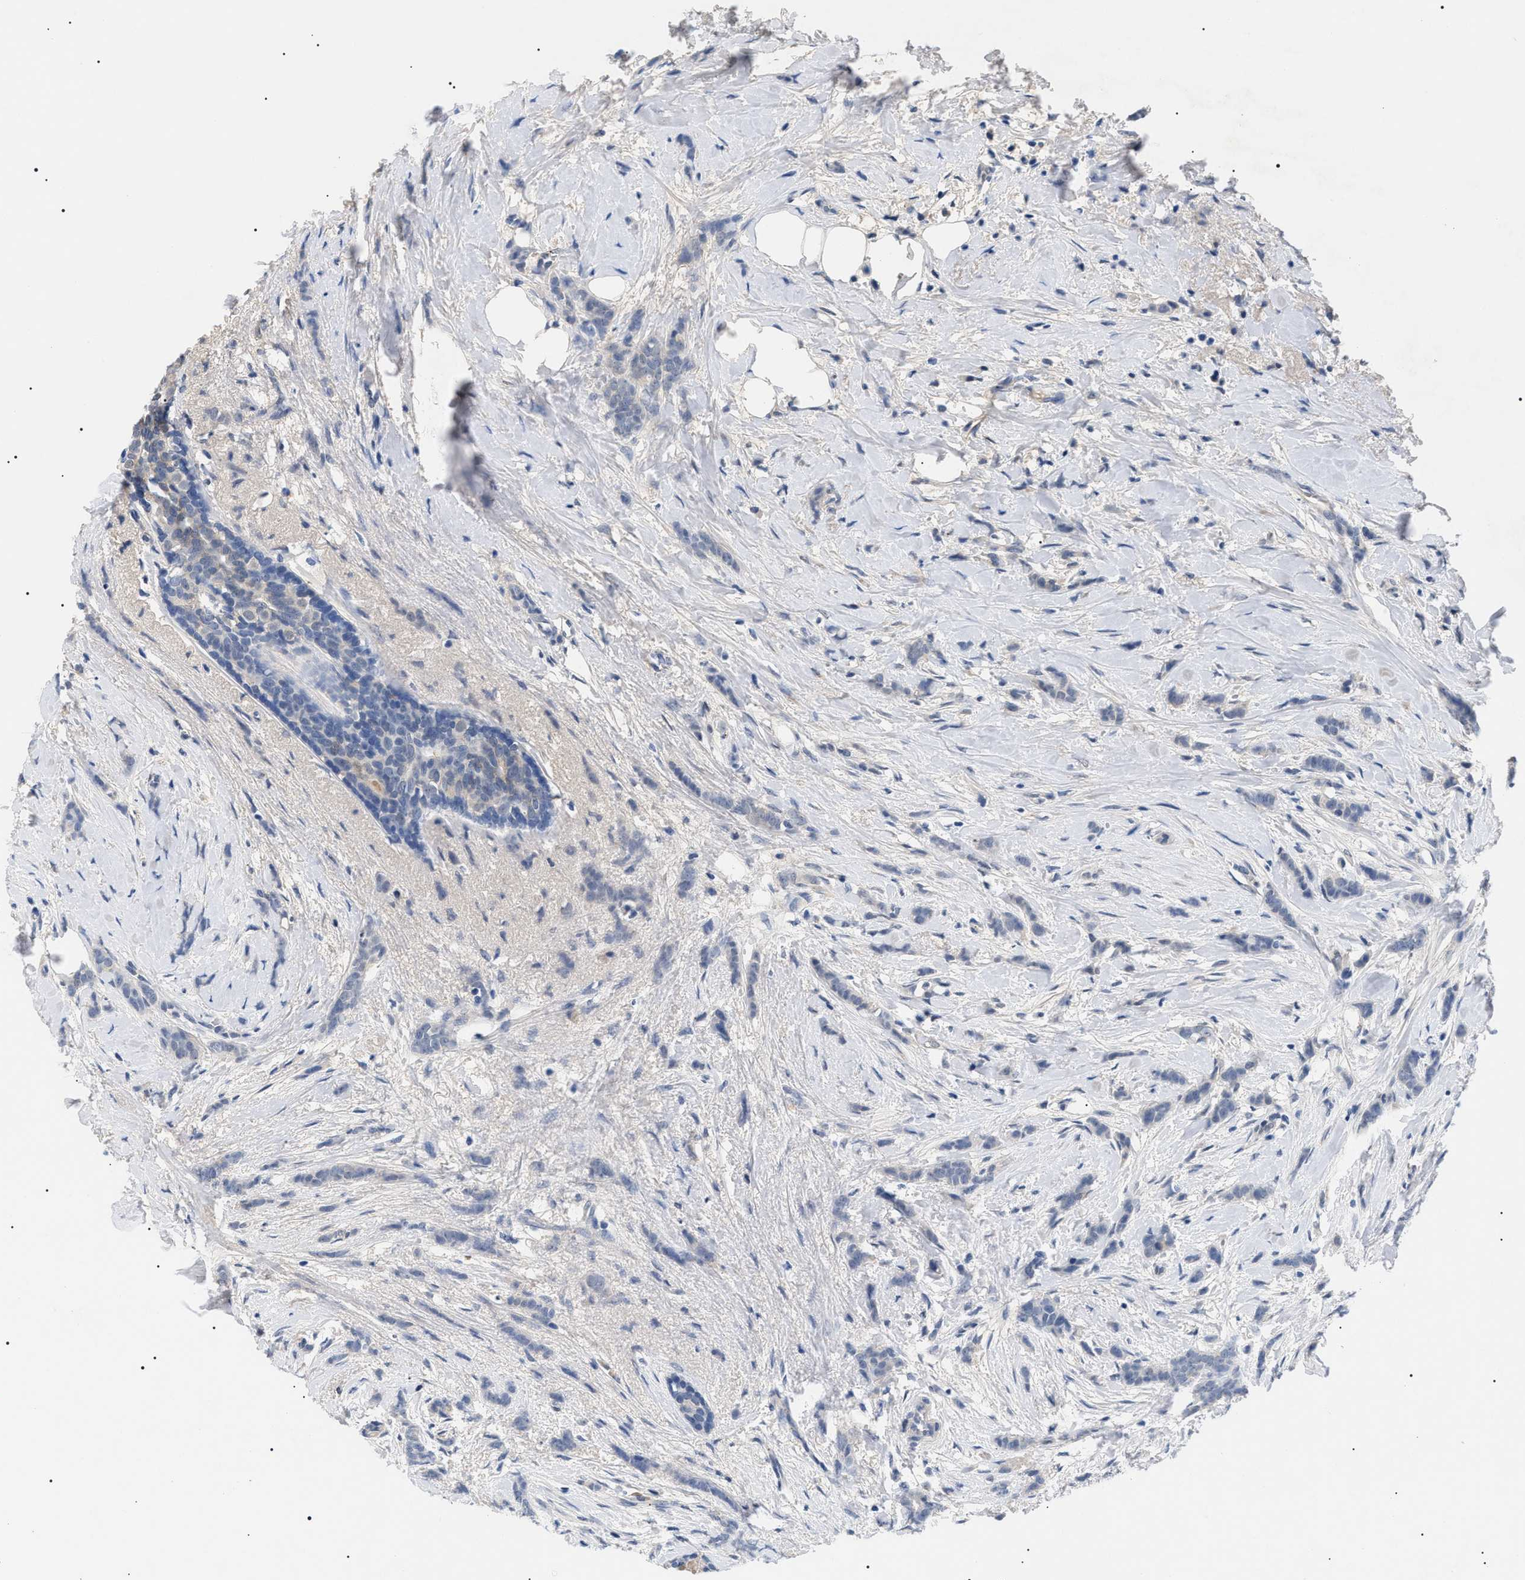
{"staining": {"intensity": "negative", "quantity": "none", "location": "none"}, "tissue": "breast cancer", "cell_type": "Tumor cells", "image_type": "cancer", "snomed": [{"axis": "morphology", "description": "Lobular carcinoma, in situ"}, {"axis": "morphology", "description": "Lobular carcinoma"}, {"axis": "topography", "description": "Breast"}], "caption": "Protein analysis of breast lobular carcinoma exhibits no significant positivity in tumor cells.", "gene": "PRRT2", "patient": {"sex": "female", "age": 41}}